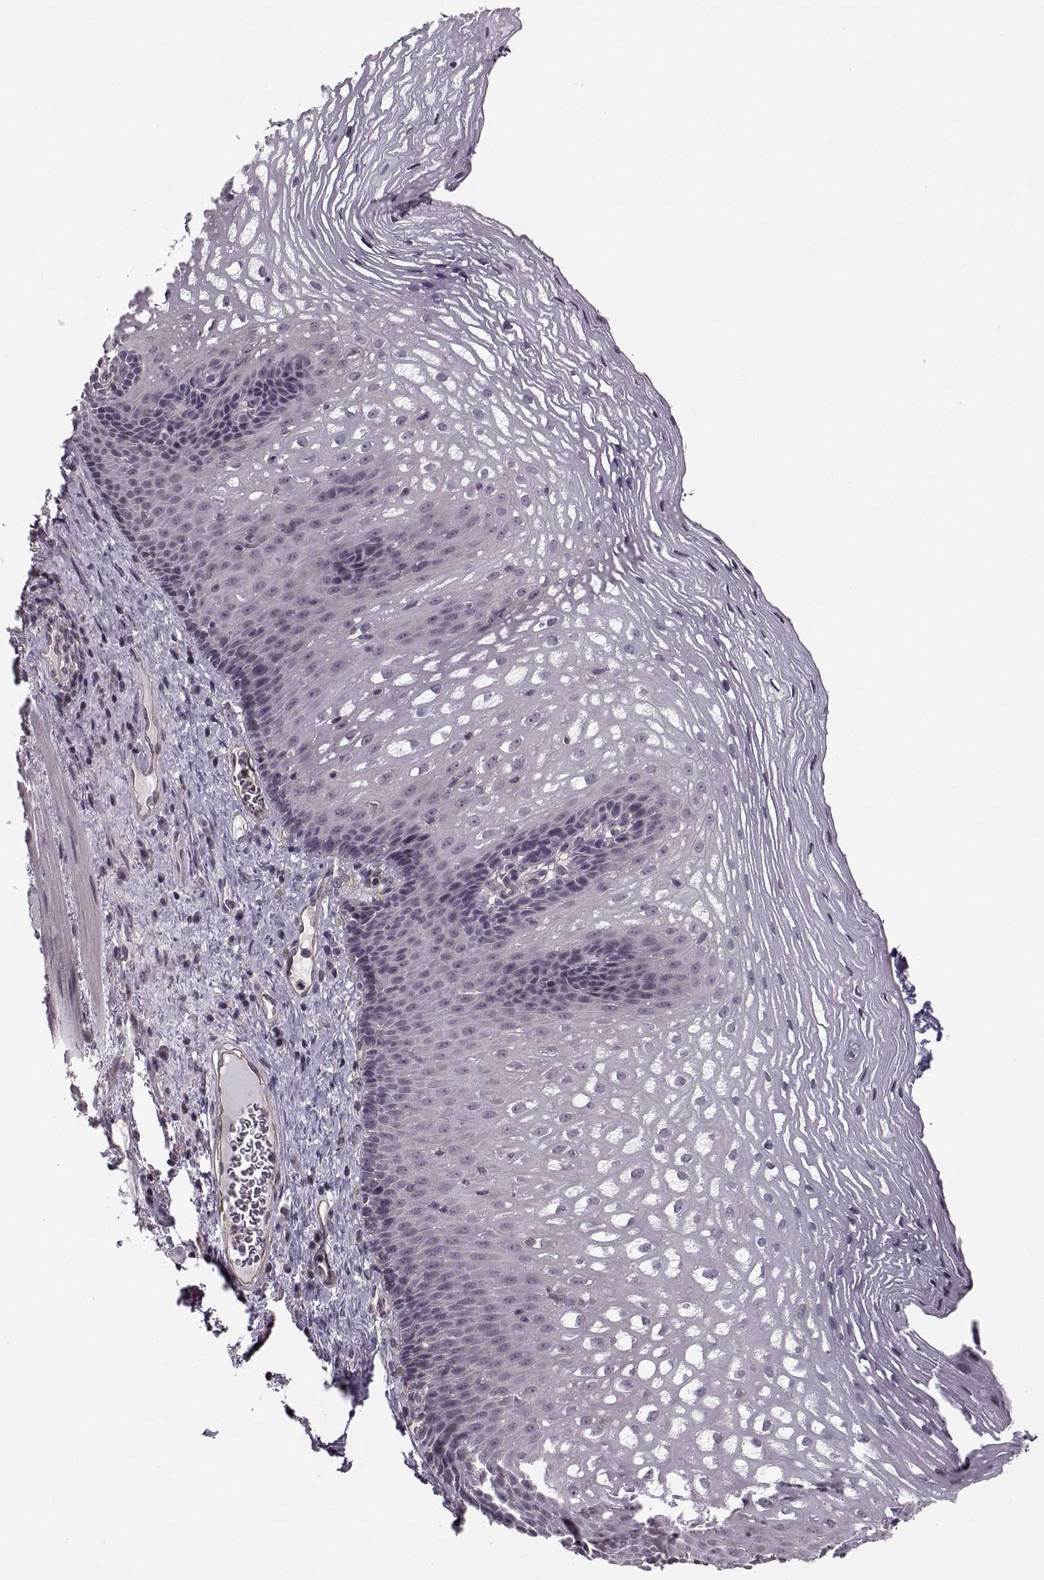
{"staining": {"intensity": "negative", "quantity": "none", "location": "none"}, "tissue": "esophagus", "cell_type": "Squamous epithelial cells", "image_type": "normal", "snomed": [{"axis": "morphology", "description": "Normal tissue, NOS"}, {"axis": "topography", "description": "Esophagus"}], "caption": "IHC of unremarkable esophagus demonstrates no positivity in squamous epithelial cells. (Stains: DAB (3,3'-diaminobenzidine) immunohistochemistry with hematoxylin counter stain, Microscopy: brightfield microscopy at high magnification).", "gene": "LUZP2", "patient": {"sex": "male", "age": 76}}